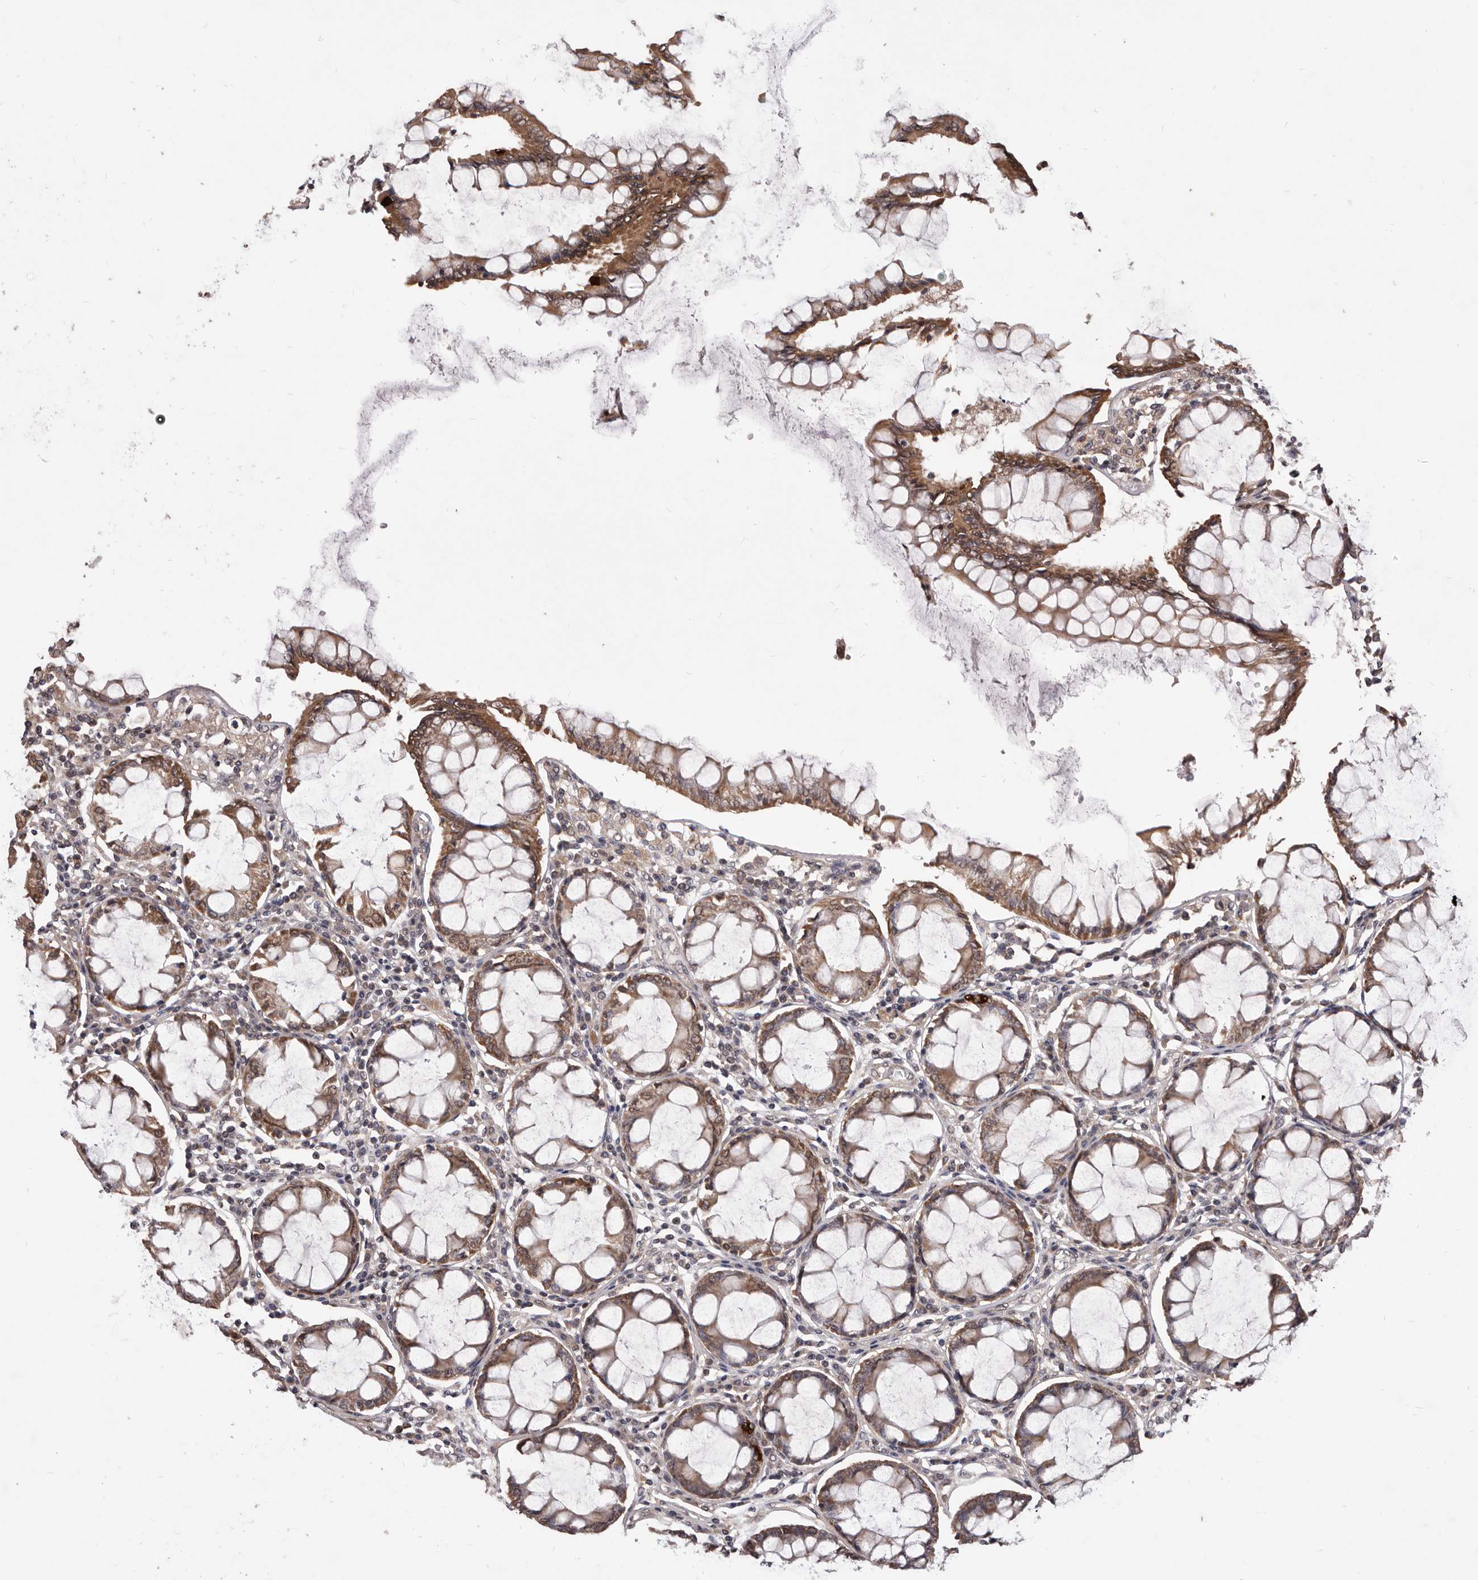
{"staining": {"intensity": "moderate", "quantity": ">75%", "location": "cytoplasmic/membranous"}, "tissue": "colorectal cancer", "cell_type": "Tumor cells", "image_type": "cancer", "snomed": [{"axis": "morphology", "description": "Adenocarcinoma, NOS"}, {"axis": "topography", "description": "Rectum"}], "caption": "The histopathology image exhibits immunohistochemical staining of colorectal adenocarcinoma. There is moderate cytoplasmic/membranous expression is identified in about >75% of tumor cells.", "gene": "CELF3", "patient": {"sex": "male", "age": 84}}